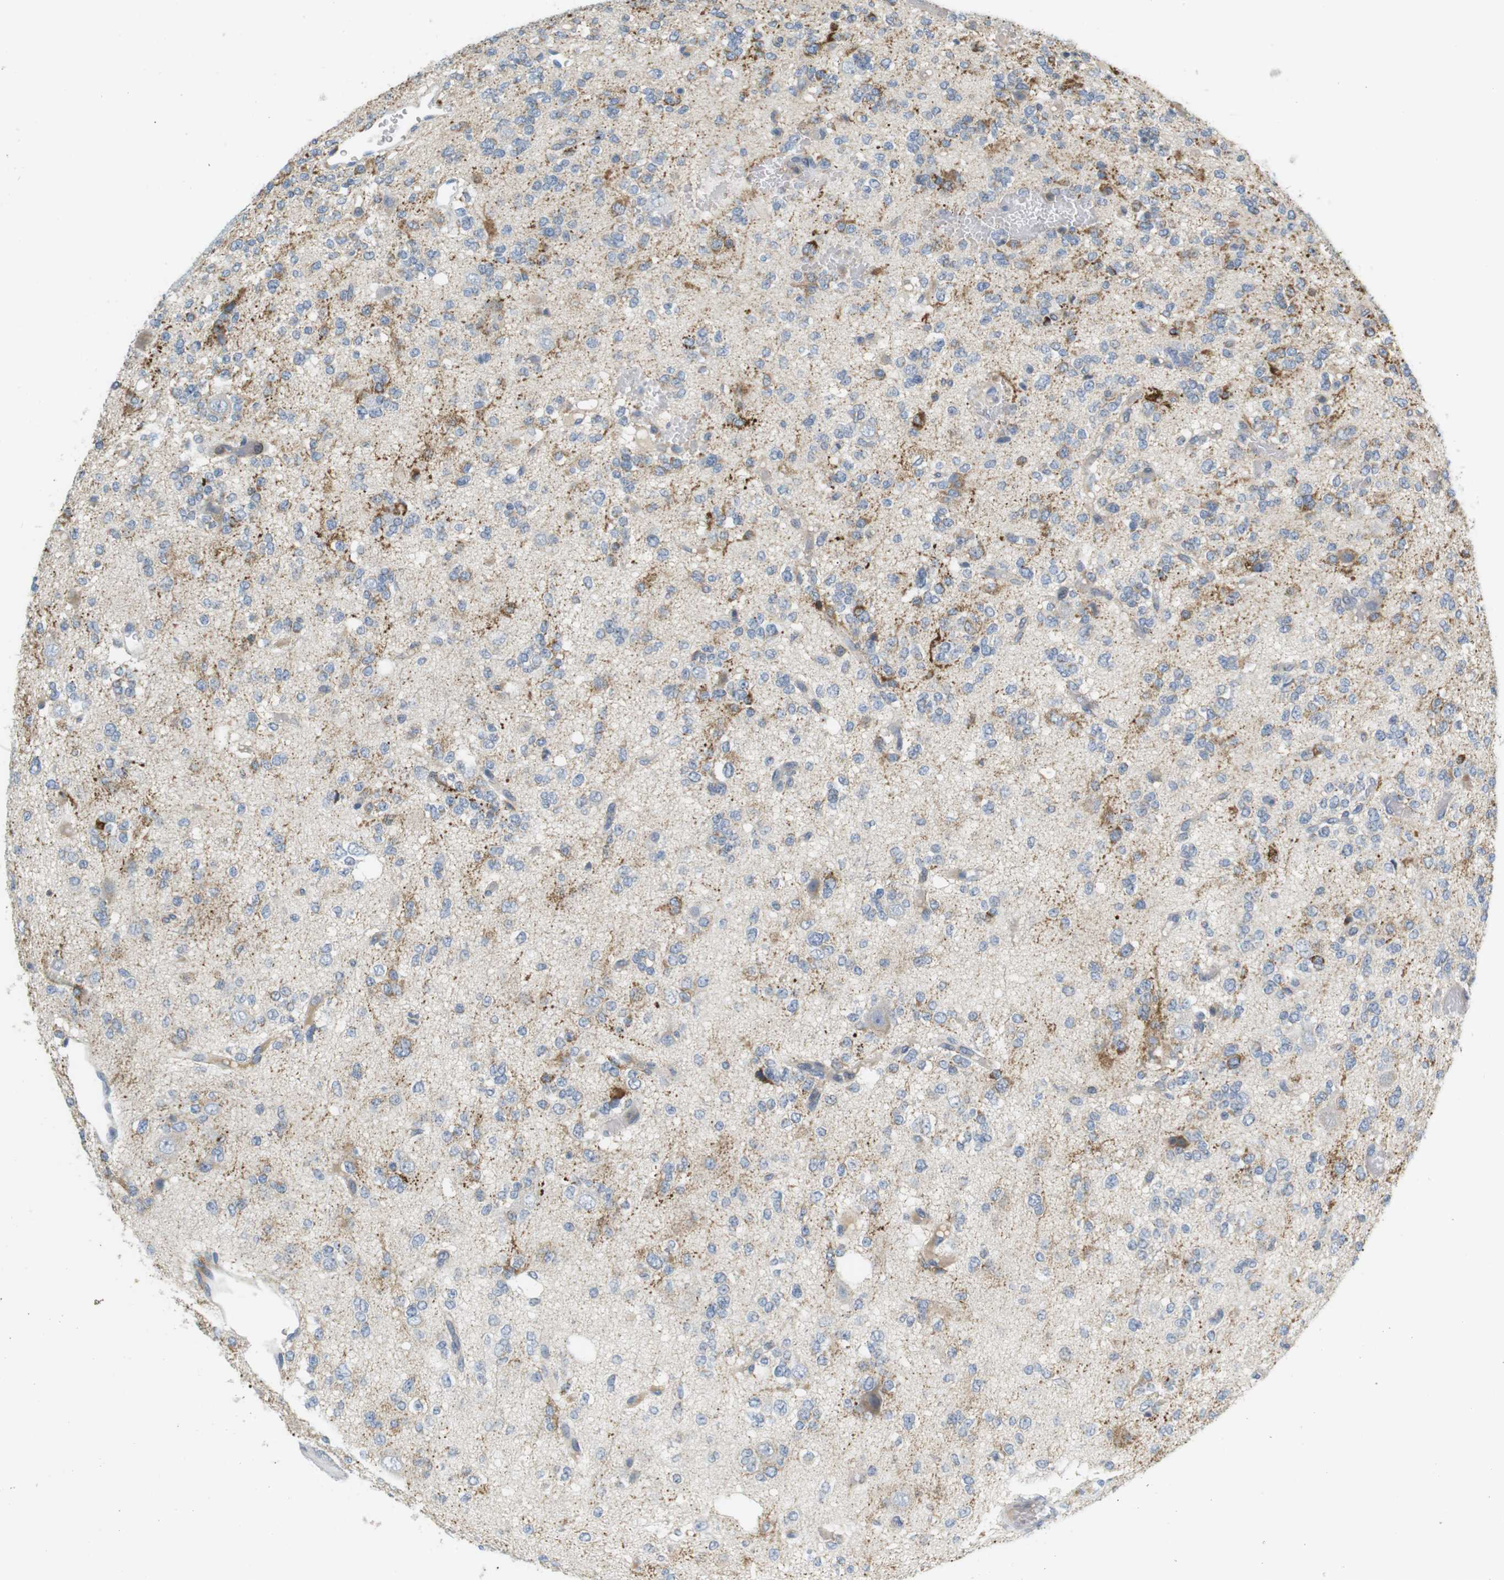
{"staining": {"intensity": "moderate", "quantity": "<25%", "location": "cytoplasmic/membranous"}, "tissue": "glioma", "cell_type": "Tumor cells", "image_type": "cancer", "snomed": [{"axis": "morphology", "description": "Glioma, malignant, Low grade"}, {"axis": "topography", "description": "Brain"}], "caption": "Brown immunohistochemical staining in malignant glioma (low-grade) exhibits moderate cytoplasmic/membranous staining in approximately <25% of tumor cells.", "gene": "CD300E", "patient": {"sex": "male", "age": 38}}